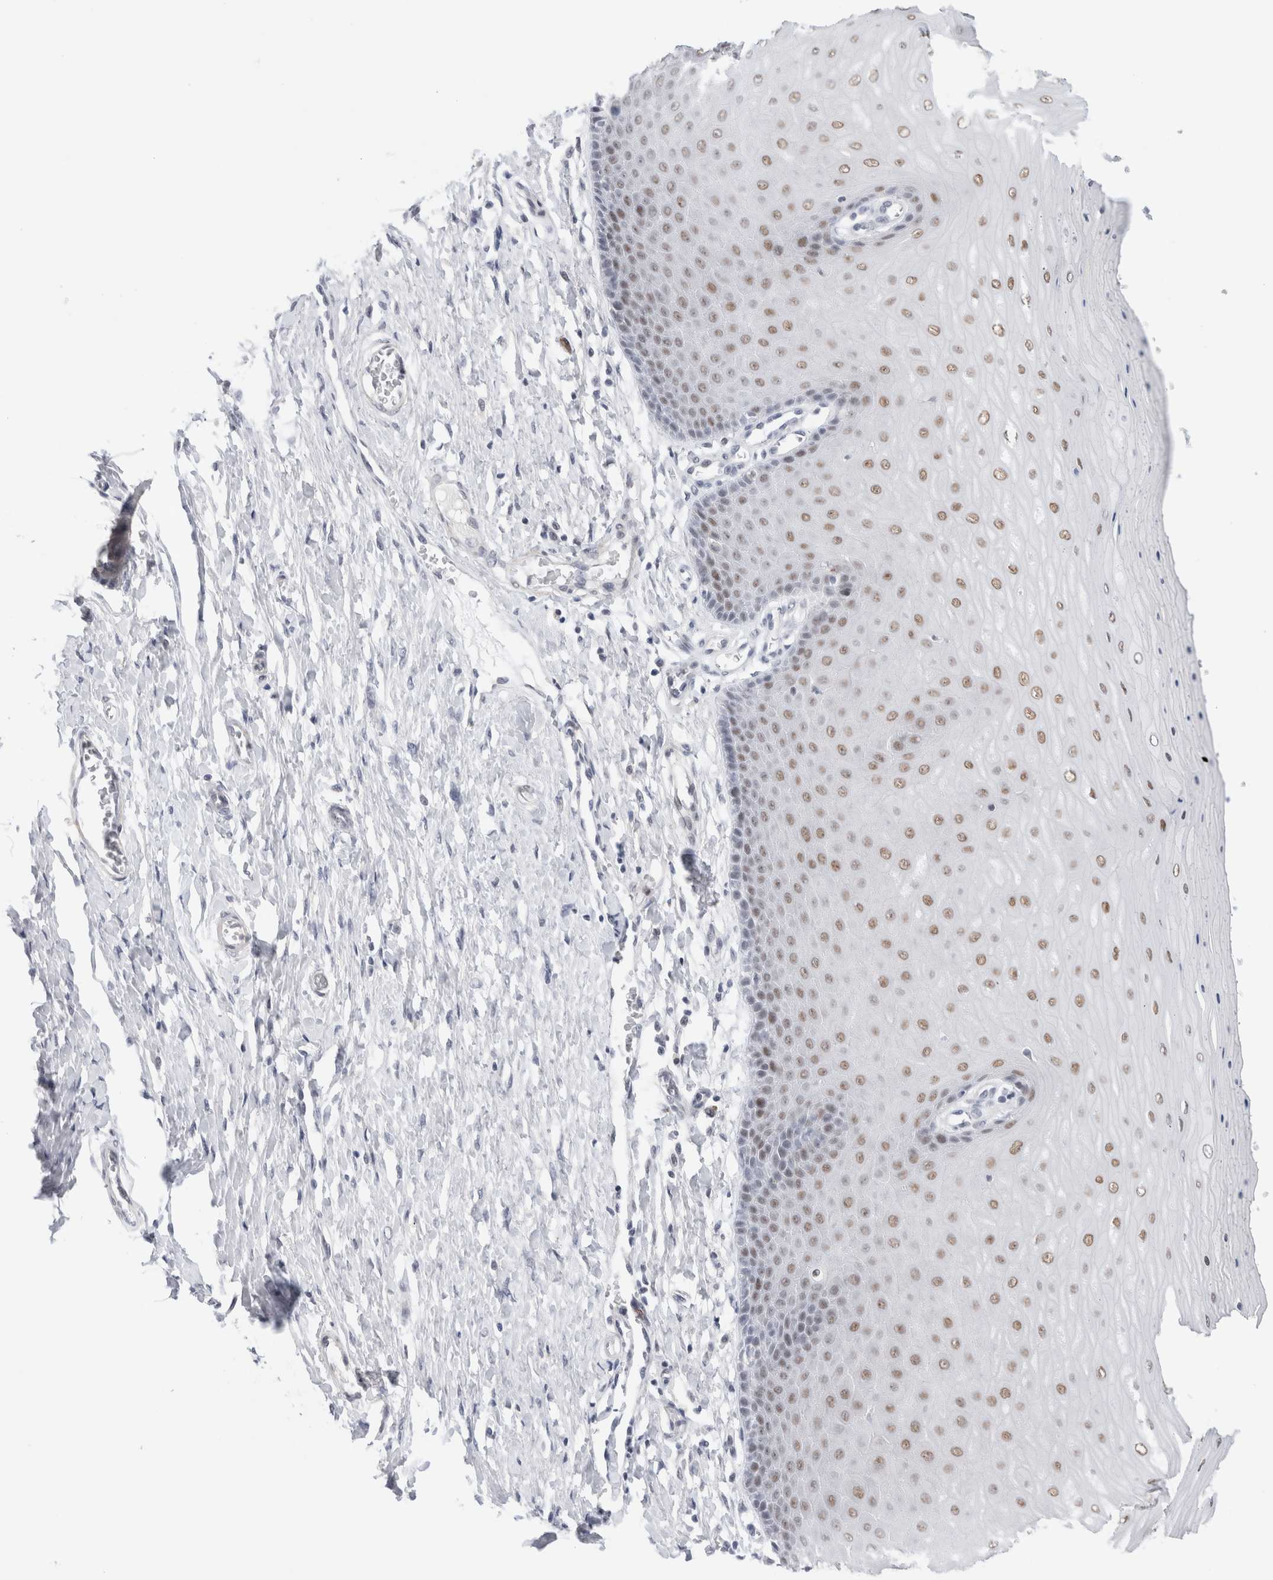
{"staining": {"intensity": "negative", "quantity": "none", "location": "none"}, "tissue": "cervix", "cell_type": "Glandular cells", "image_type": "normal", "snomed": [{"axis": "morphology", "description": "Normal tissue, NOS"}, {"axis": "topography", "description": "Cervix"}], "caption": "Protein analysis of benign cervix shows no significant positivity in glandular cells. (DAB (3,3'-diaminobenzidine) IHC visualized using brightfield microscopy, high magnification).", "gene": "KNL1", "patient": {"sex": "female", "age": 55}}